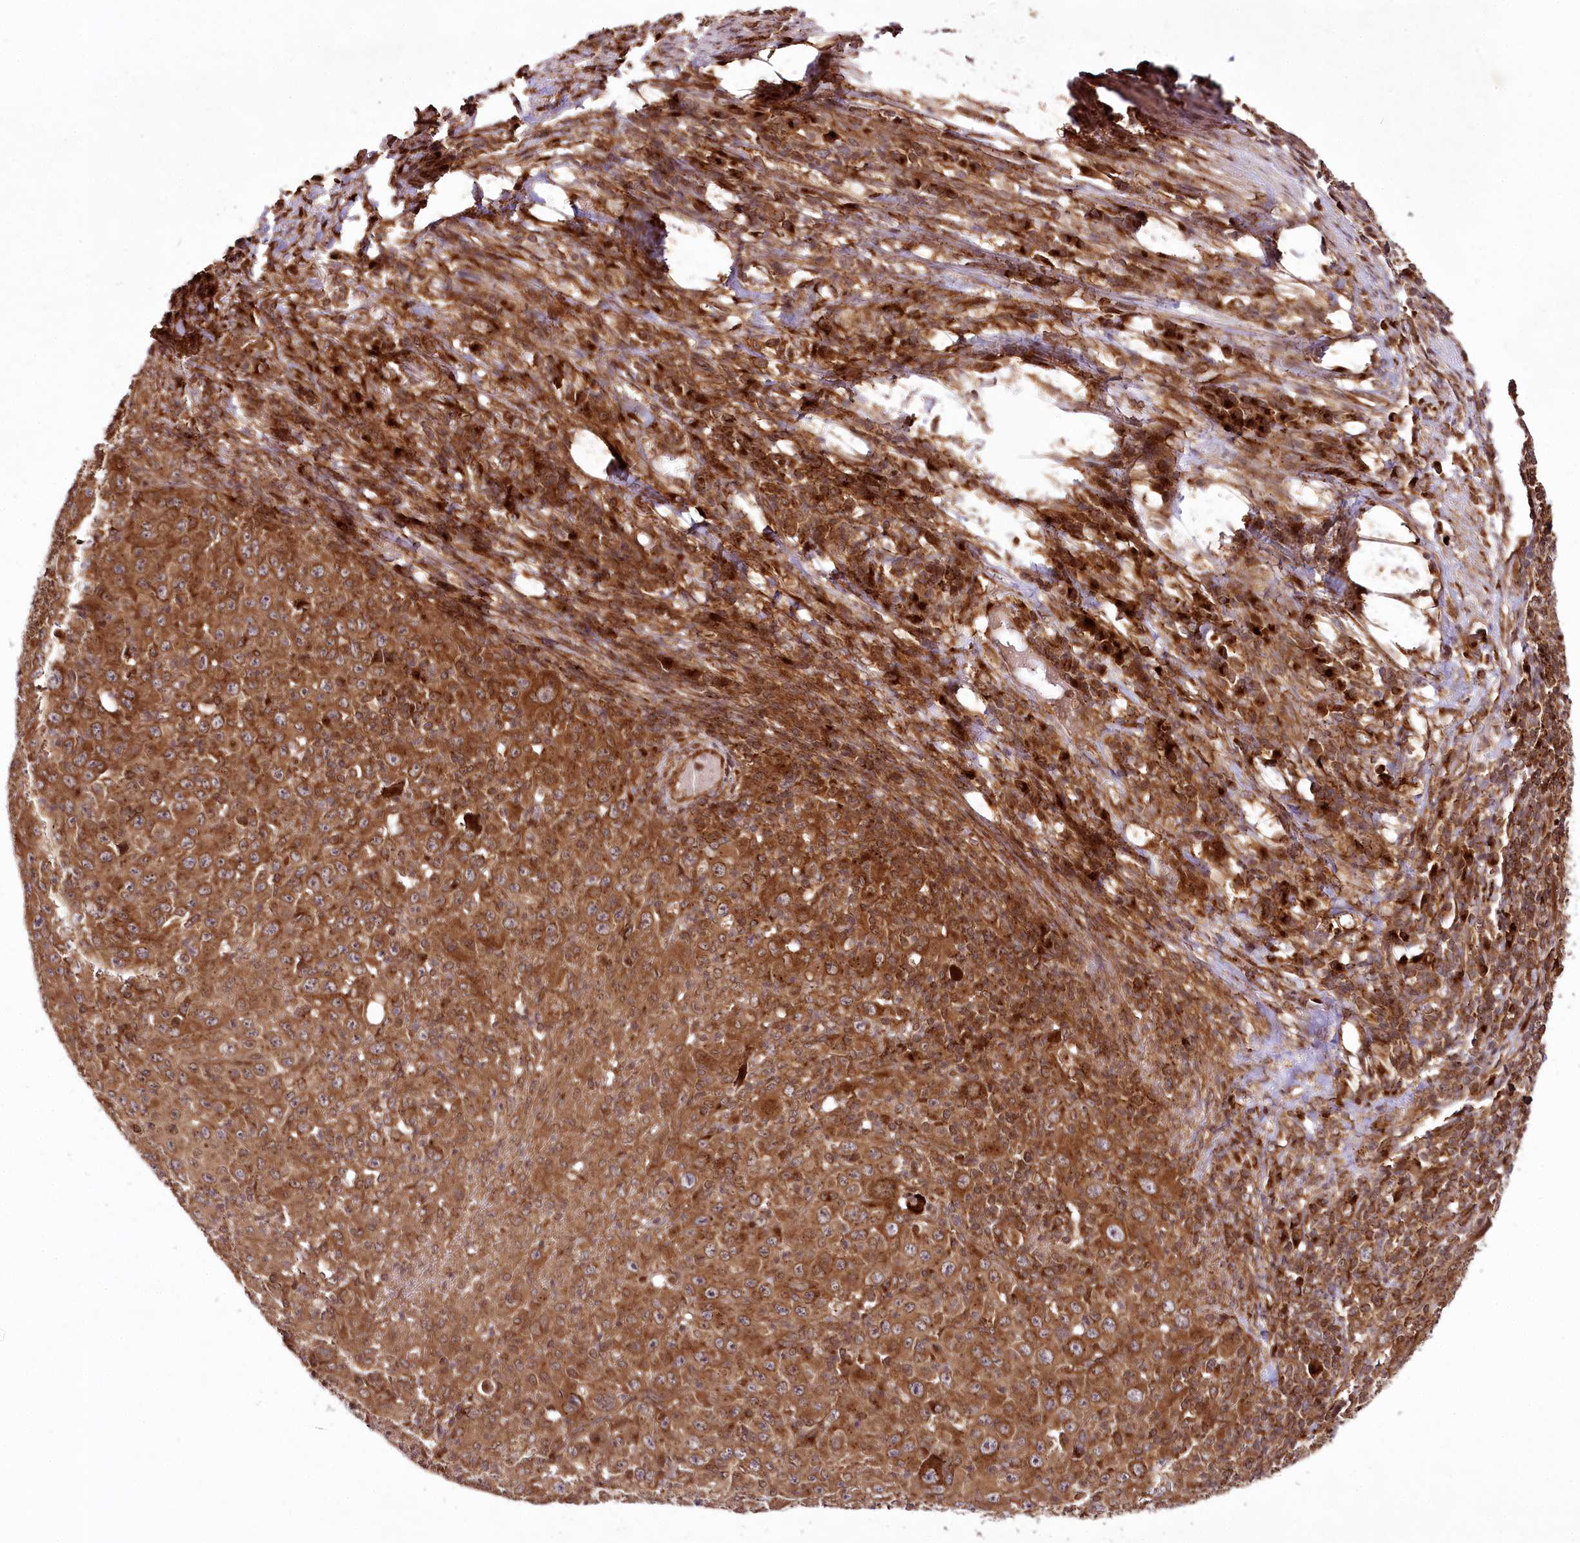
{"staining": {"intensity": "moderate", "quantity": ">75%", "location": "cytoplasmic/membranous"}, "tissue": "melanoma", "cell_type": "Tumor cells", "image_type": "cancer", "snomed": [{"axis": "morphology", "description": "Malignant melanoma, Metastatic site"}, {"axis": "topography", "description": "Skin"}], "caption": "About >75% of tumor cells in melanoma show moderate cytoplasmic/membranous protein expression as visualized by brown immunohistochemical staining.", "gene": "COPG1", "patient": {"sex": "female", "age": 56}}